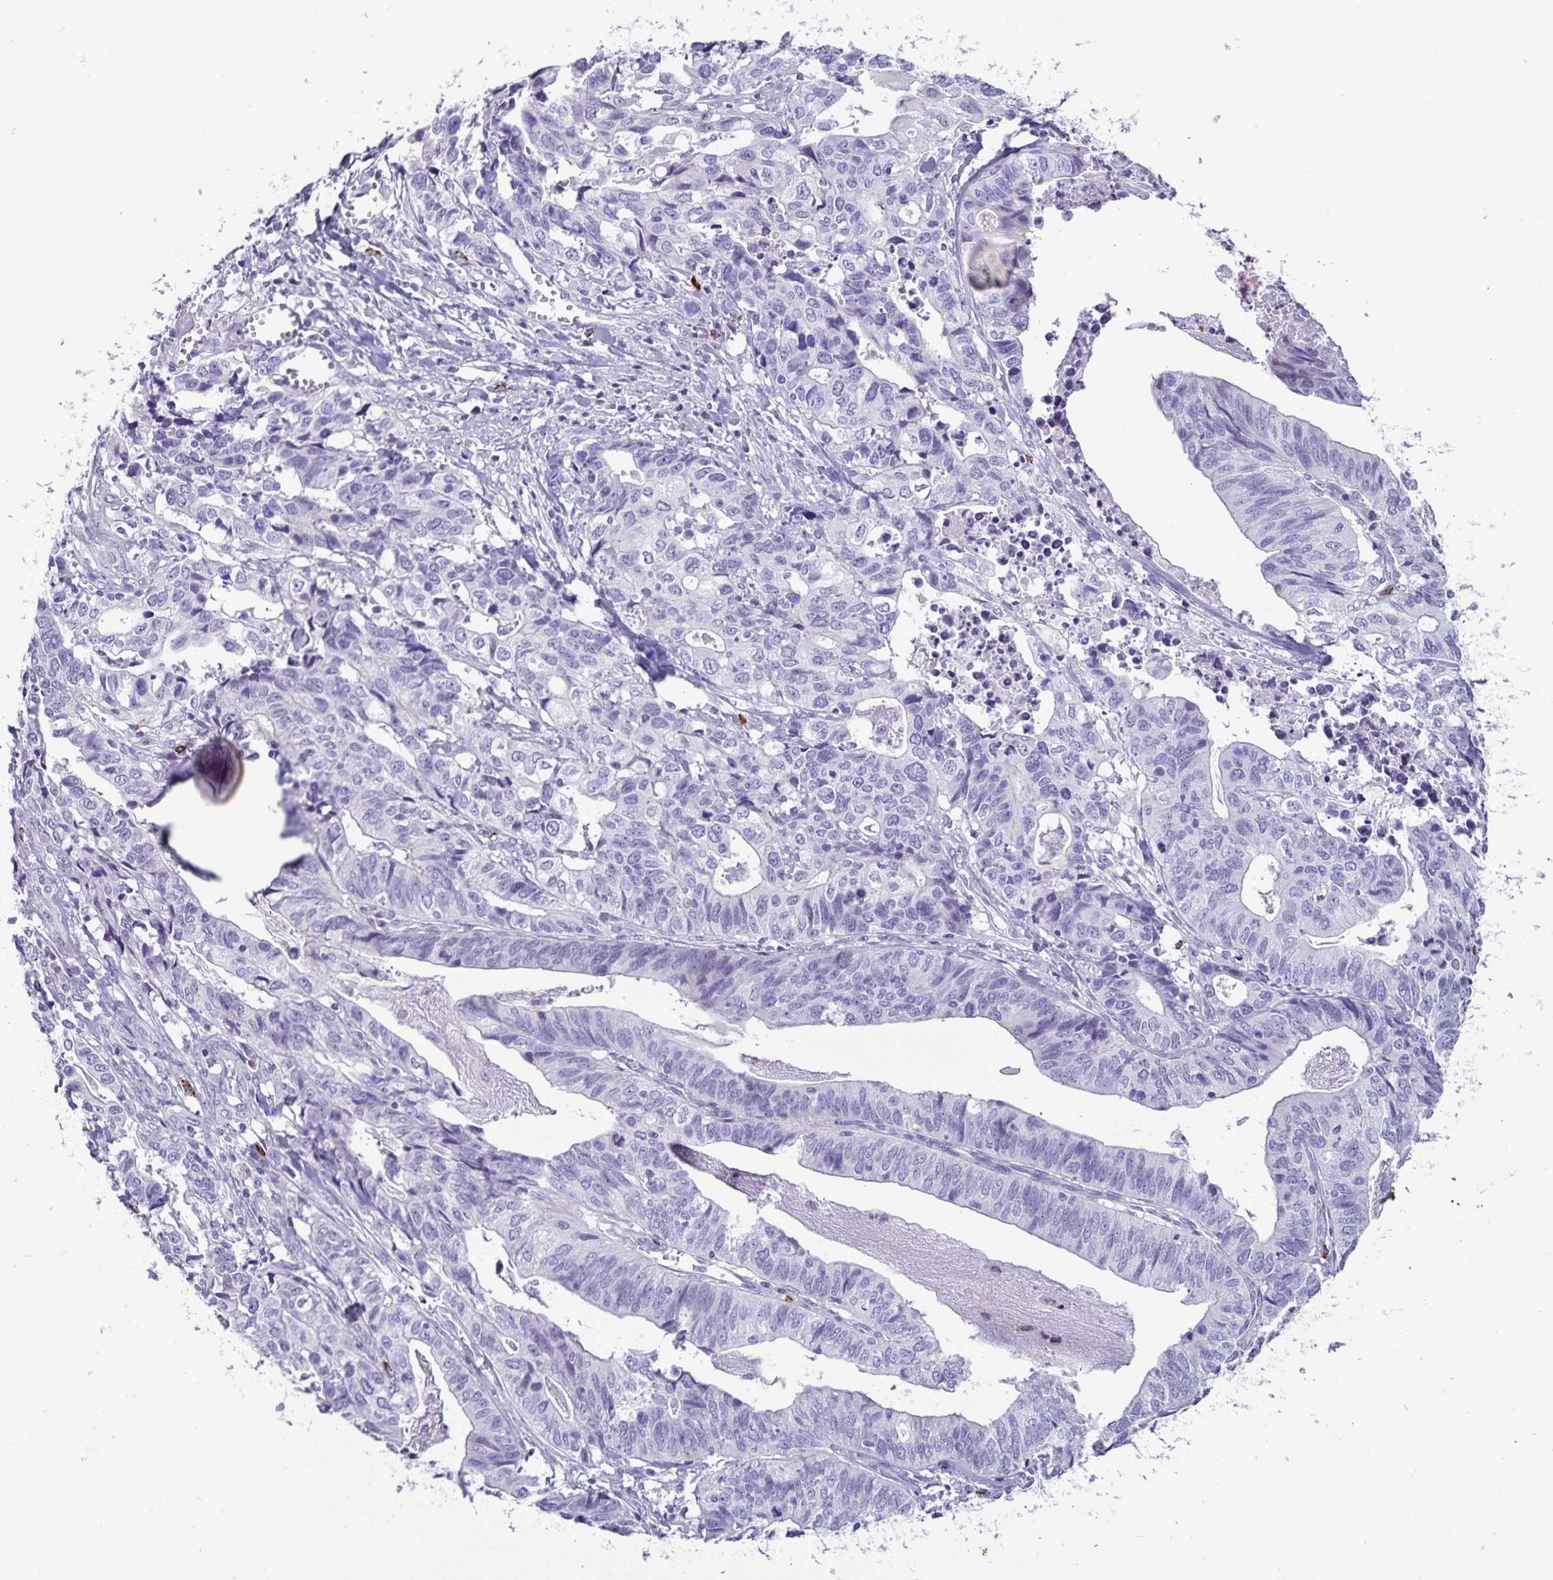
{"staining": {"intensity": "negative", "quantity": "none", "location": "none"}, "tissue": "stomach cancer", "cell_type": "Tumor cells", "image_type": "cancer", "snomed": [{"axis": "morphology", "description": "Adenocarcinoma, NOS"}, {"axis": "topography", "description": "Stomach, upper"}], "caption": "Stomach cancer stained for a protein using IHC displays no expression tumor cells.", "gene": "IBTK", "patient": {"sex": "female", "age": 67}}